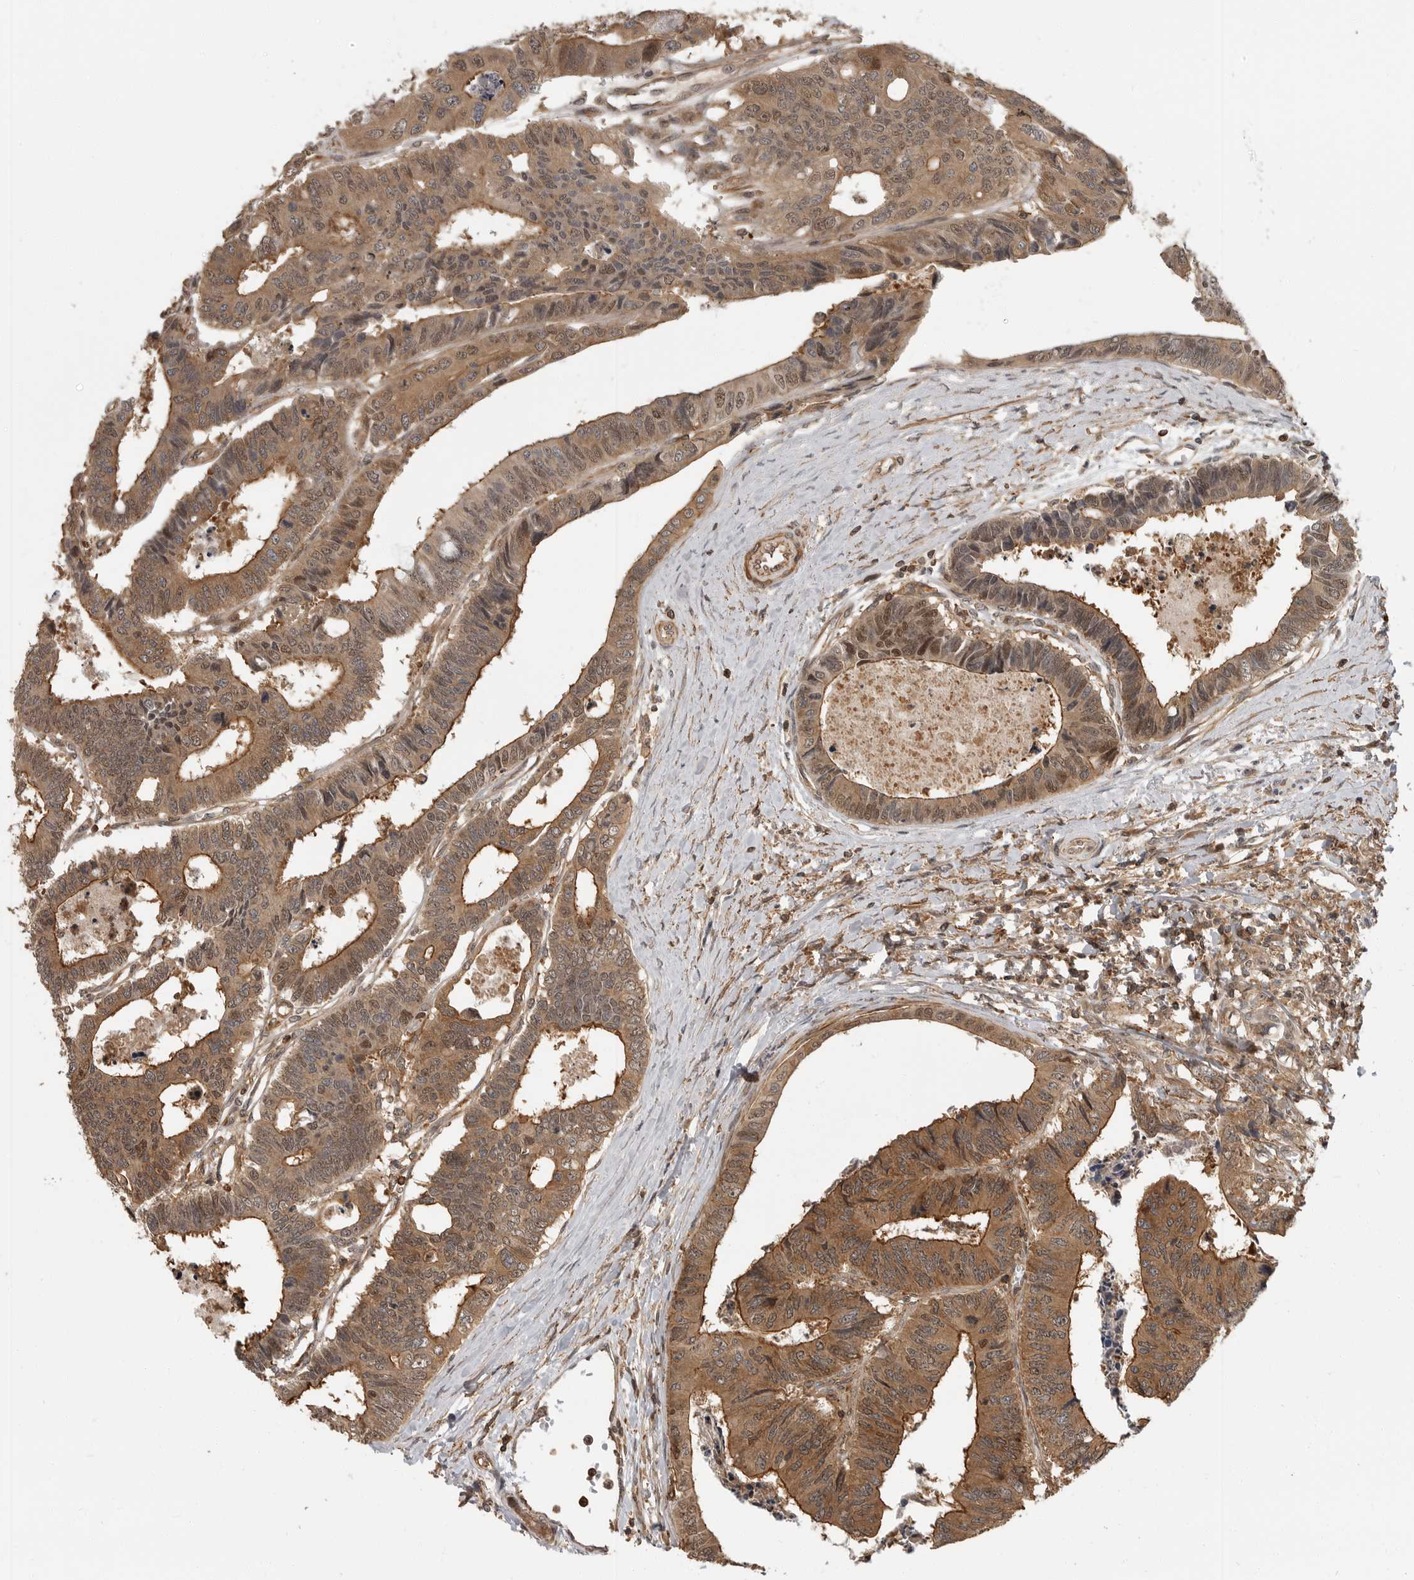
{"staining": {"intensity": "moderate", "quantity": ">75%", "location": "cytoplasmic/membranous,nuclear"}, "tissue": "colorectal cancer", "cell_type": "Tumor cells", "image_type": "cancer", "snomed": [{"axis": "morphology", "description": "Adenocarcinoma, NOS"}, {"axis": "topography", "description": "Rectum"}], "caption": "Protein staining displays moderate cytoplasmic/membranous and nuclear expression in about >75% of tumor cells in adenocarcinoma (colorectal).", "gene": "ERN1", "patient": {"sex": "male", "age": 84}}